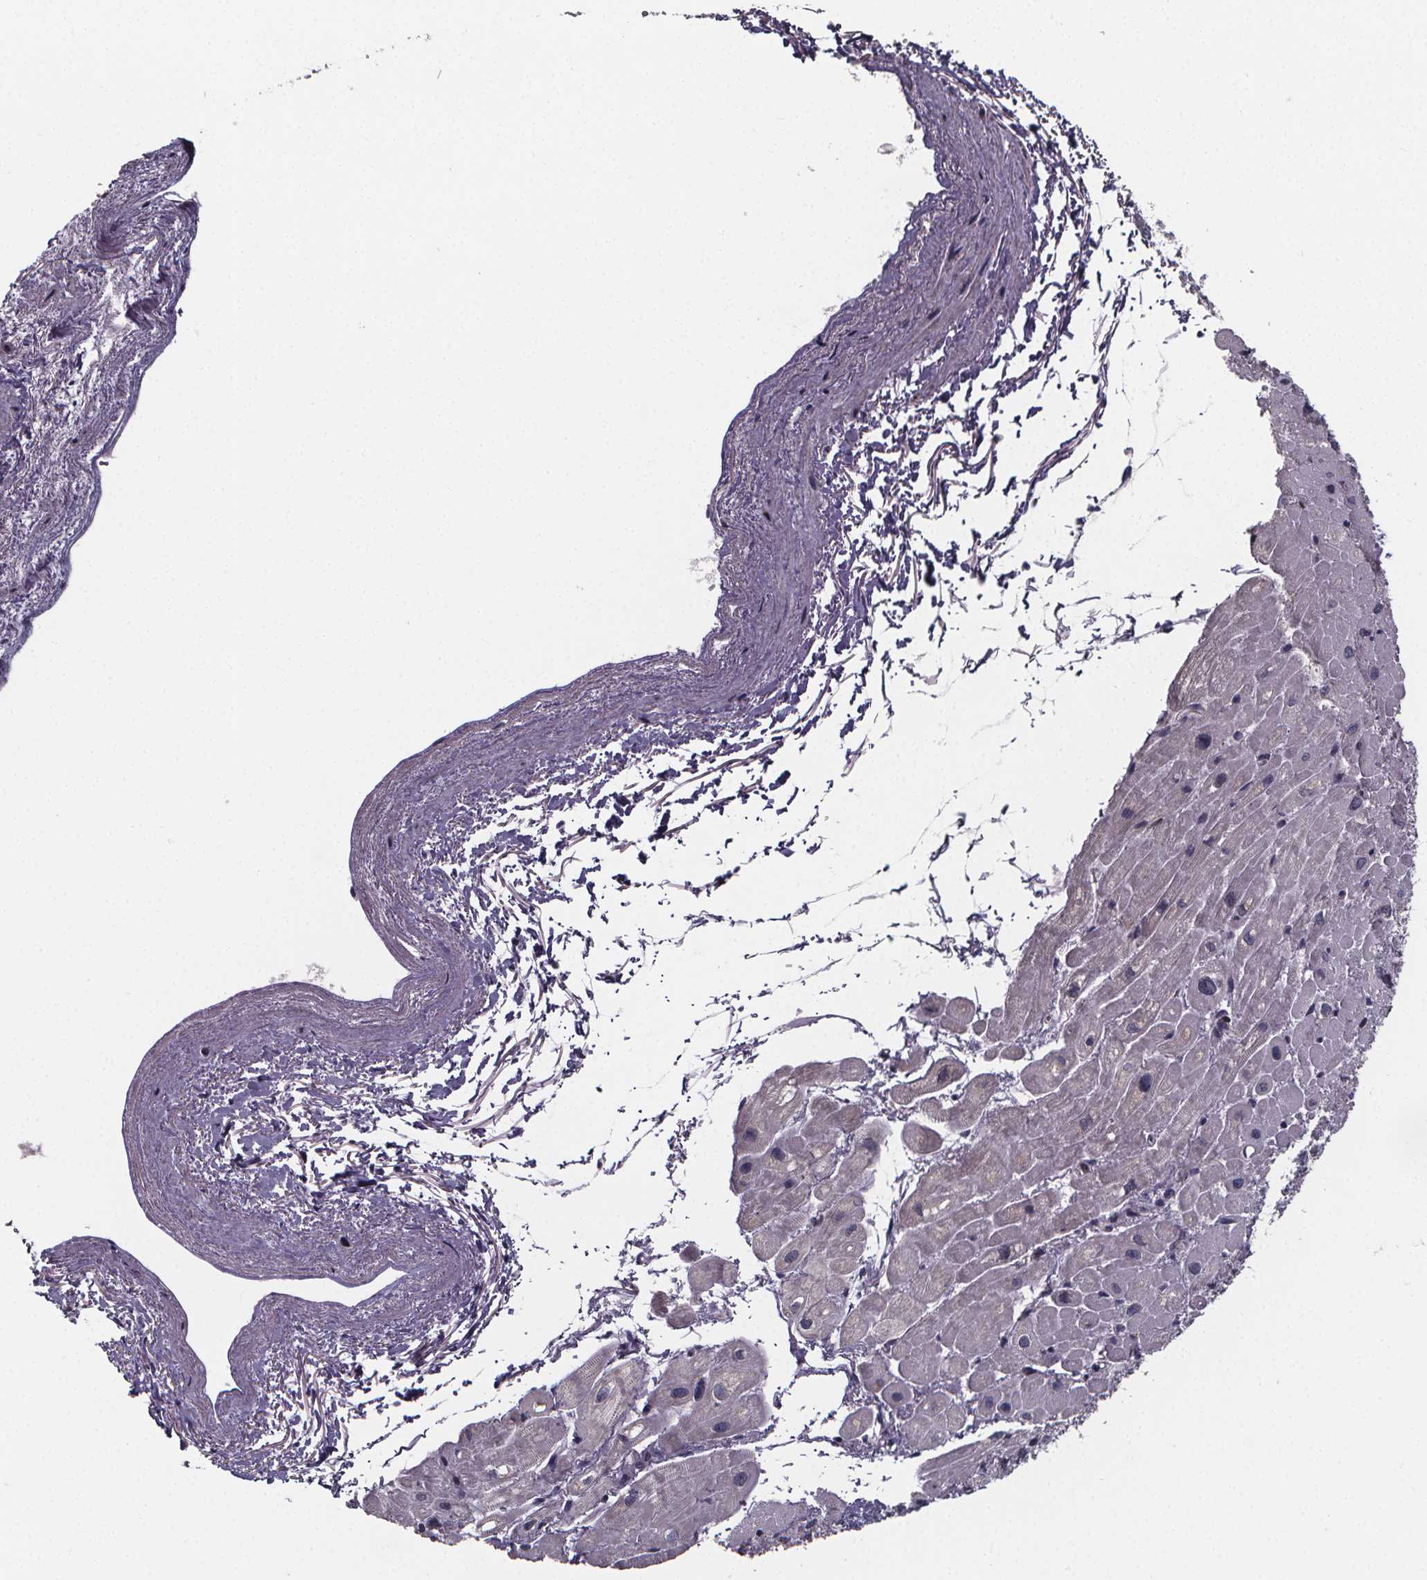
{"staining": {"intensity": "negative", "quantity": "none", "location": "none"}, "tissue": "heart muscle", "cell_type": "Cardiomyocytes", "image_type": "normal", "snomed": [{"axis": "morphology", "description": "Normal tissue, NOS"}, {"axis": "topography", "description": "Heart"}], "caption": "An IHC histopathology image of benign heart muscle is shown. There is no staining in cardiomyocytes of heart muscle.", "gene": "AGT", "patient": {"sex": "male", "age": 62}}